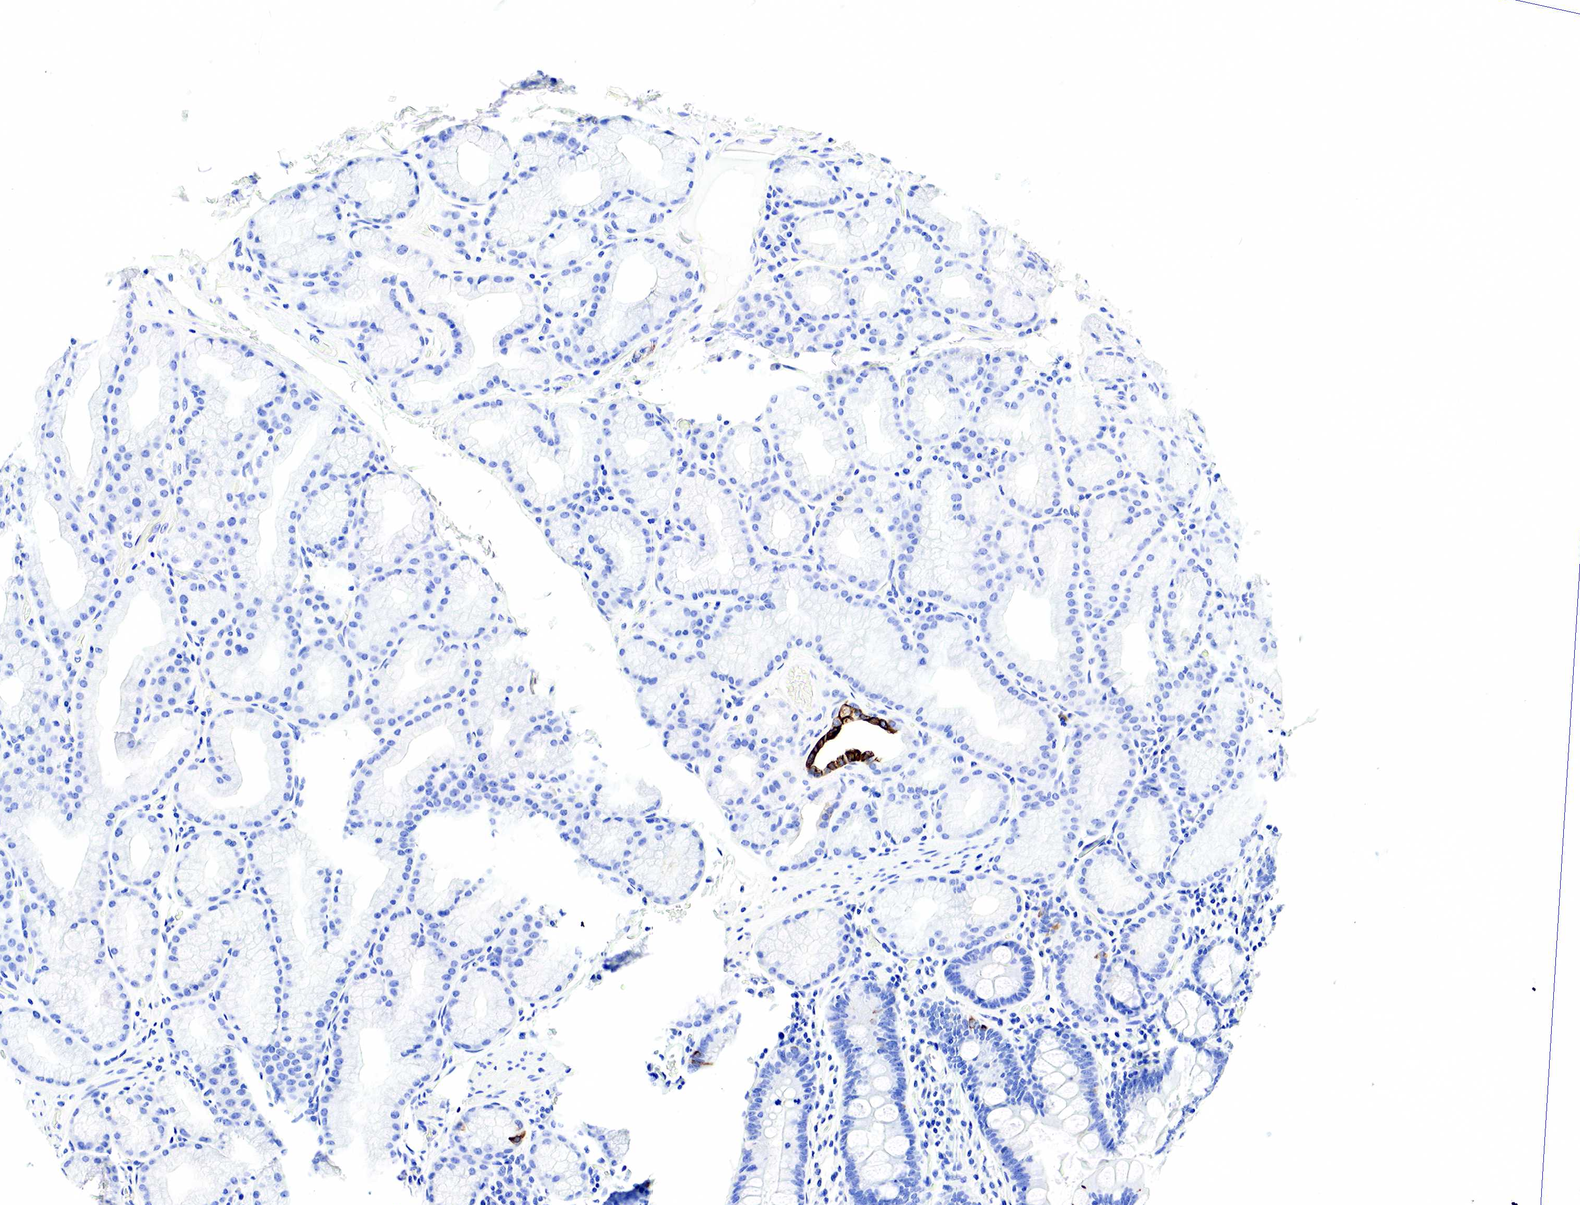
{"staining": {"intensity": "negative", "quantity": "none", "location": "none"}, "tissue": "duodenum", "cell_type": "Glandular cells", "image_type": "normal", "snomed": [{"axis": "morphology", "description": "Normal tissue, NOS"}, {"axis": "topography", "description": "Duodenum"}], "caption": "This histopathology image is of unremarkable duodenum stained with immunohistochemistry to label a protein in brown with the nuclei are counter-stained blue. There is no expression in glandular cells.", "gene": "KRT7", "patient": {"sex": "female", "age": 43}}